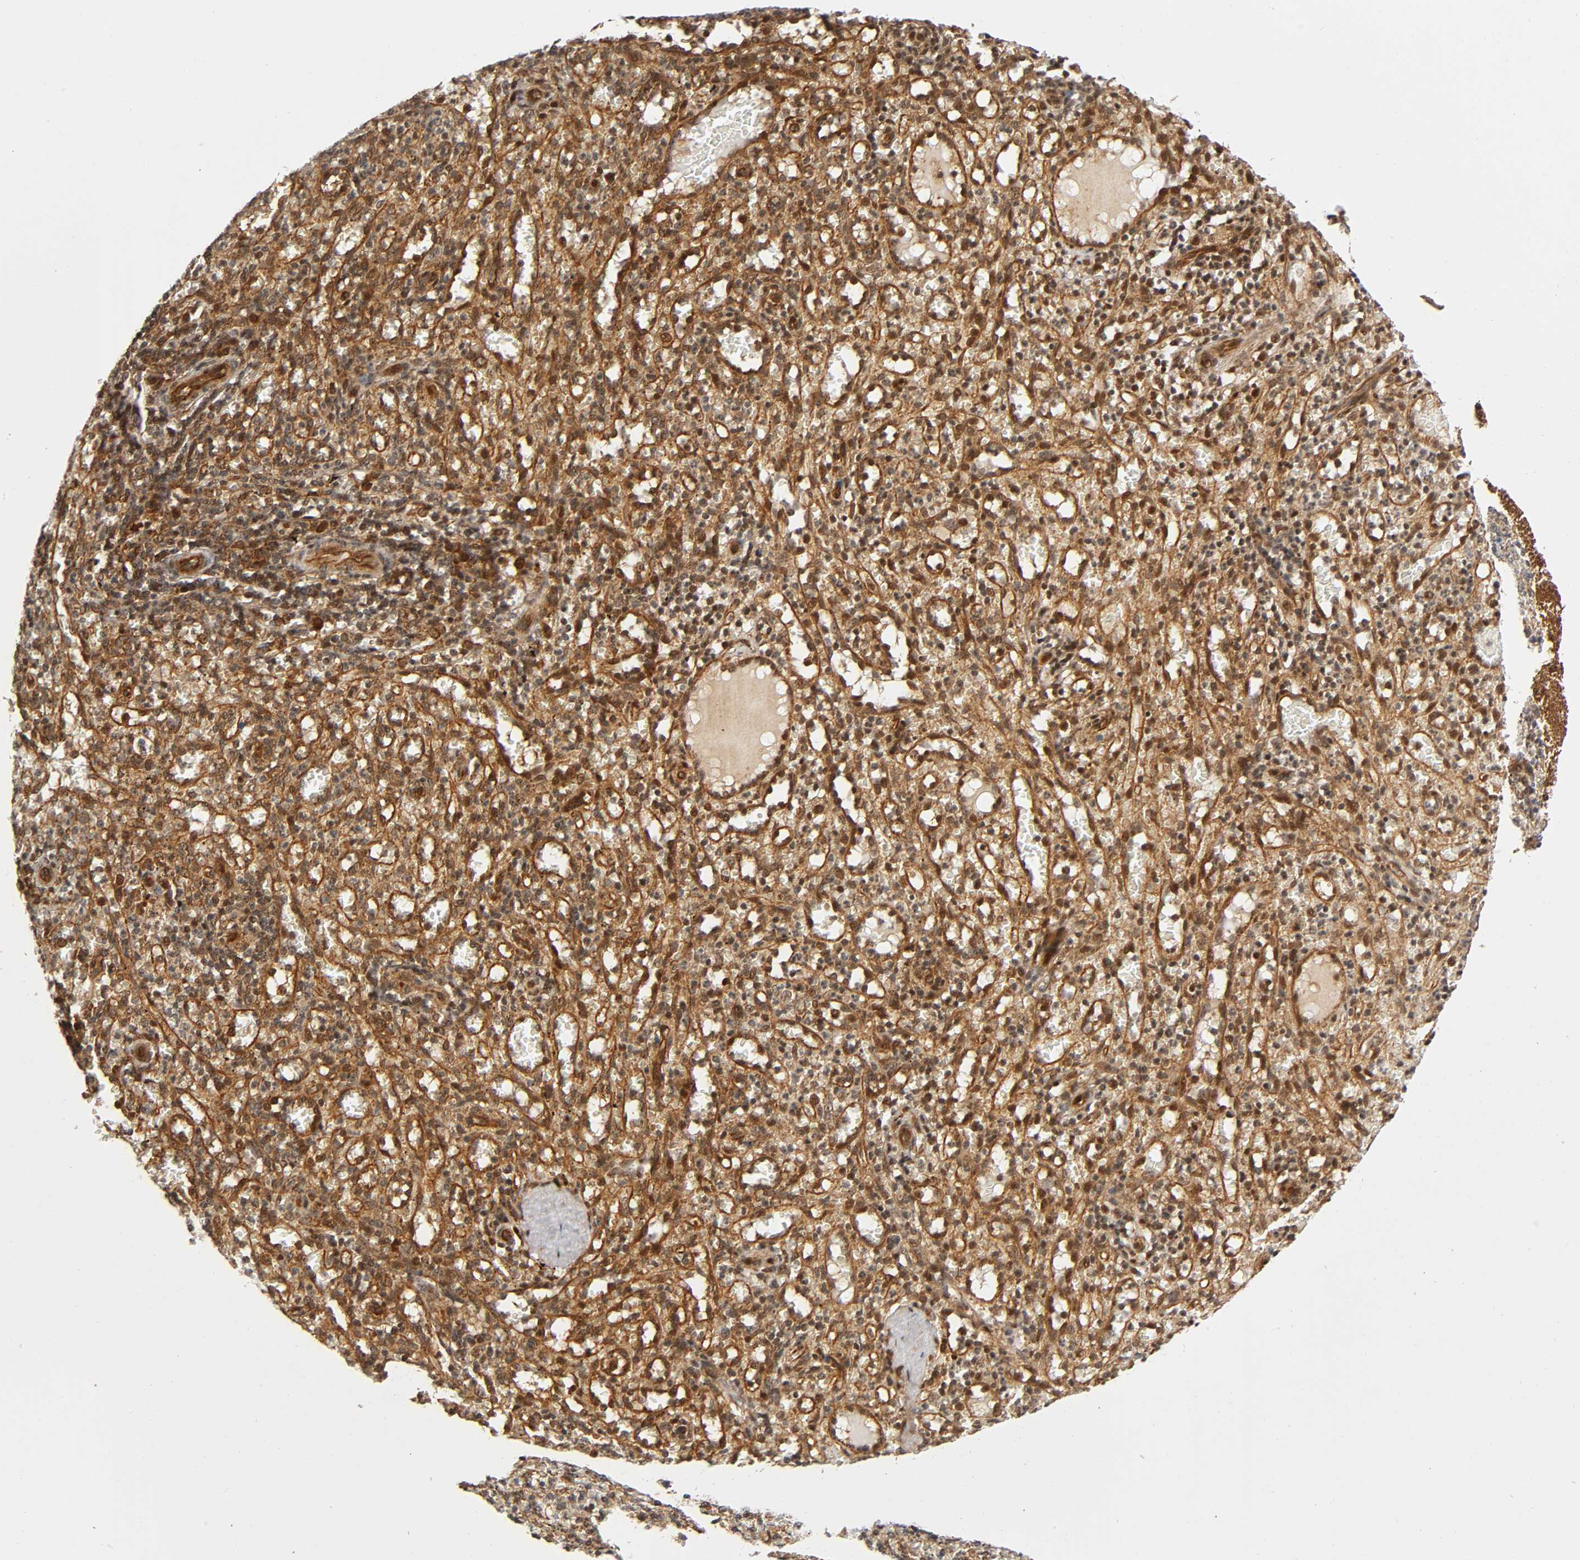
{"staining": {"intensity": "moderate", "quantity": "25%-75%", "location": "cytoplasmic/membranous,nuclear"}, "tissue": "spleen", "cell_type": "Cells in red pulp", "image_type": "normal", "snomed": [{"axis": "morphology", "description": "Normal tissue, NOS"}, {"axis": "topography", "description": "Spleen"}], "caption": "Human spleen stained with a protein marker displays moderate staining in cells in red pulp.", "gene": "IQCJ", "patient": {"sex": "female", "age": 10}}